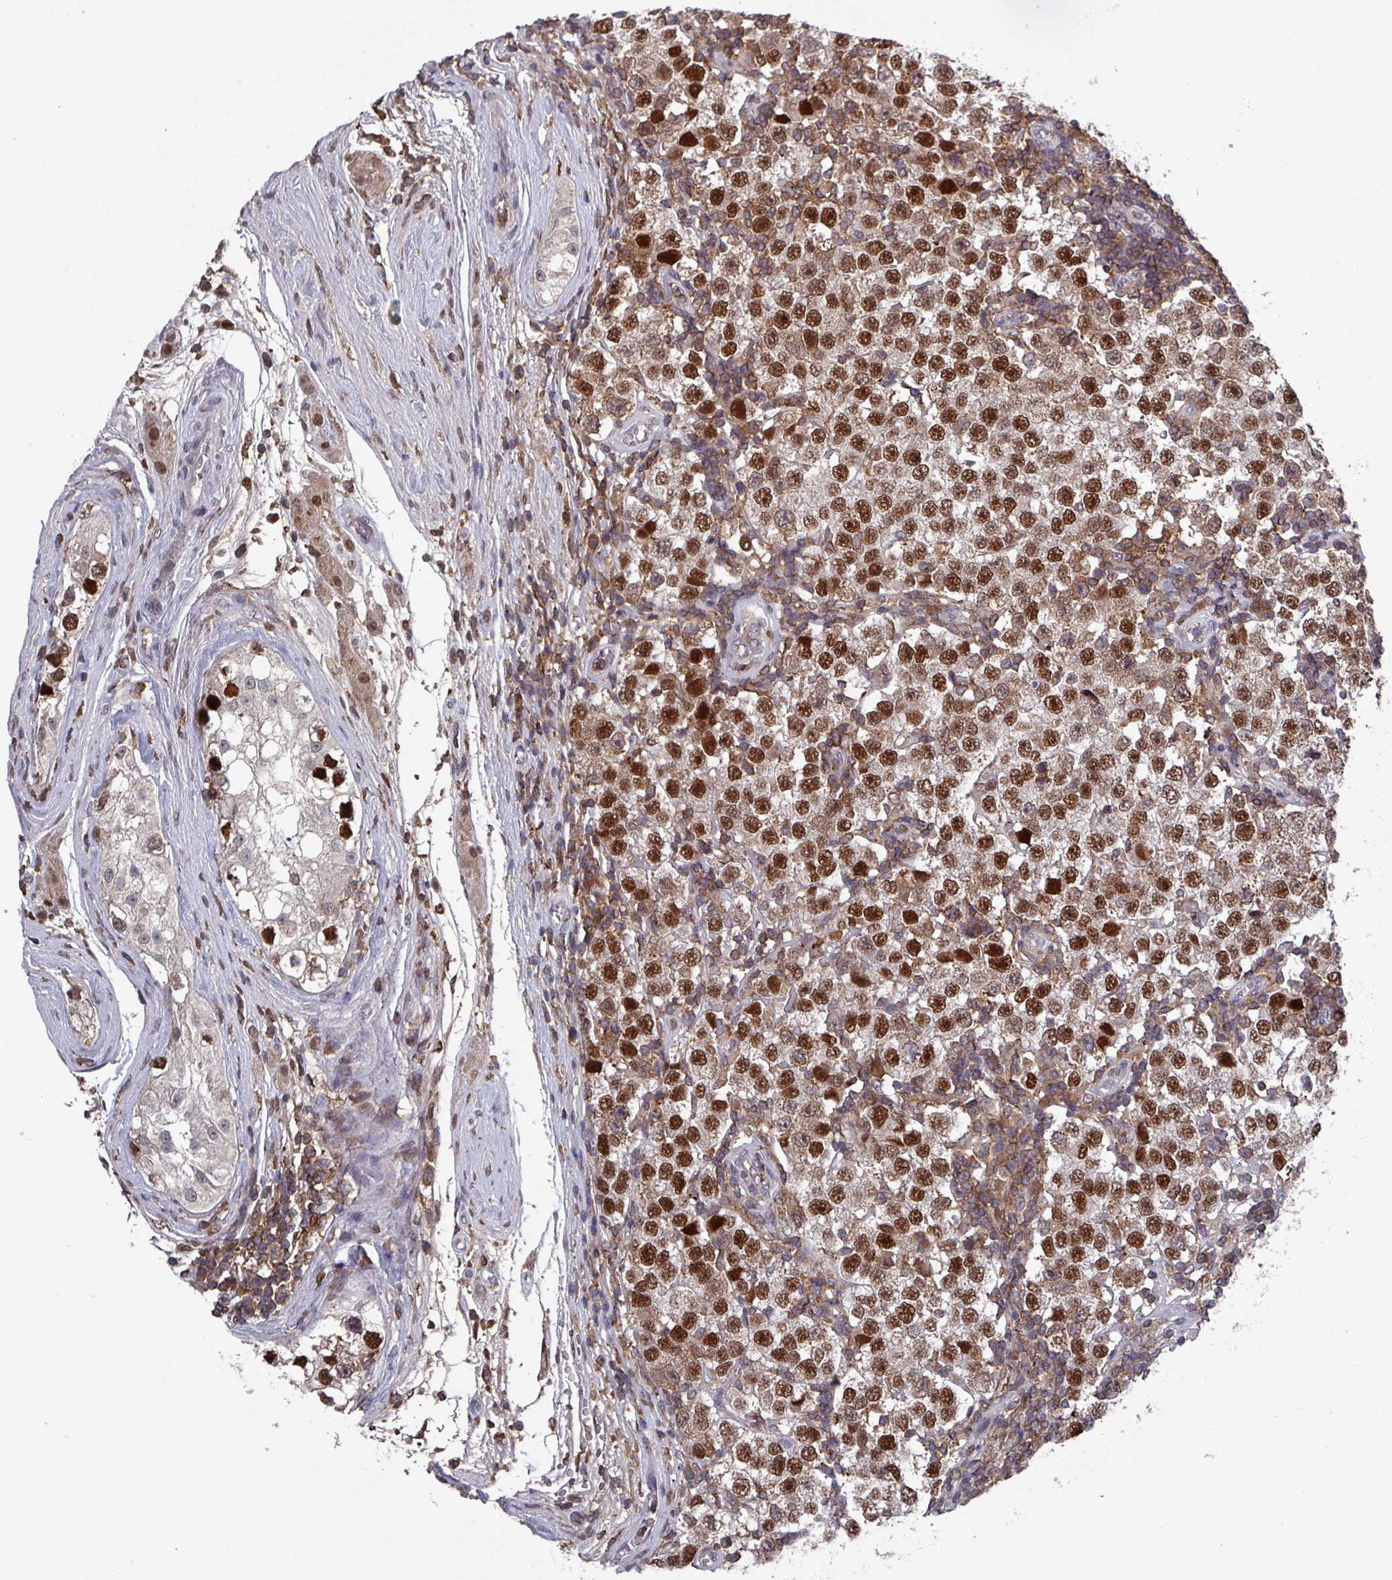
{"staining": {"intensity": "strong", "quantity": ">75%", "location": "nuclear"}, "tissue": "testis cancer", "cell_type": "Tumor cells", "image_type": "cancer", "snomed": [{"axis": "morphology", "description": "Seminoma, NOS"}, {"axis": "topography", "description": "Testis"}], "caption": "Immunohistochemistry (IHC) of human testis cancer (seminoma) demonstrates high levels of strong nuclear positivity in about >75% of tumor cells. The staining was performed using DAB (3,3'-diaminobenzidine) to visualize the protein expression in brown, while the nuclei were stained in blue with hematoxylin (Magnification: 20x).", "gene": "PRRX1", "patient": {"sex": "male", "age": 34}}